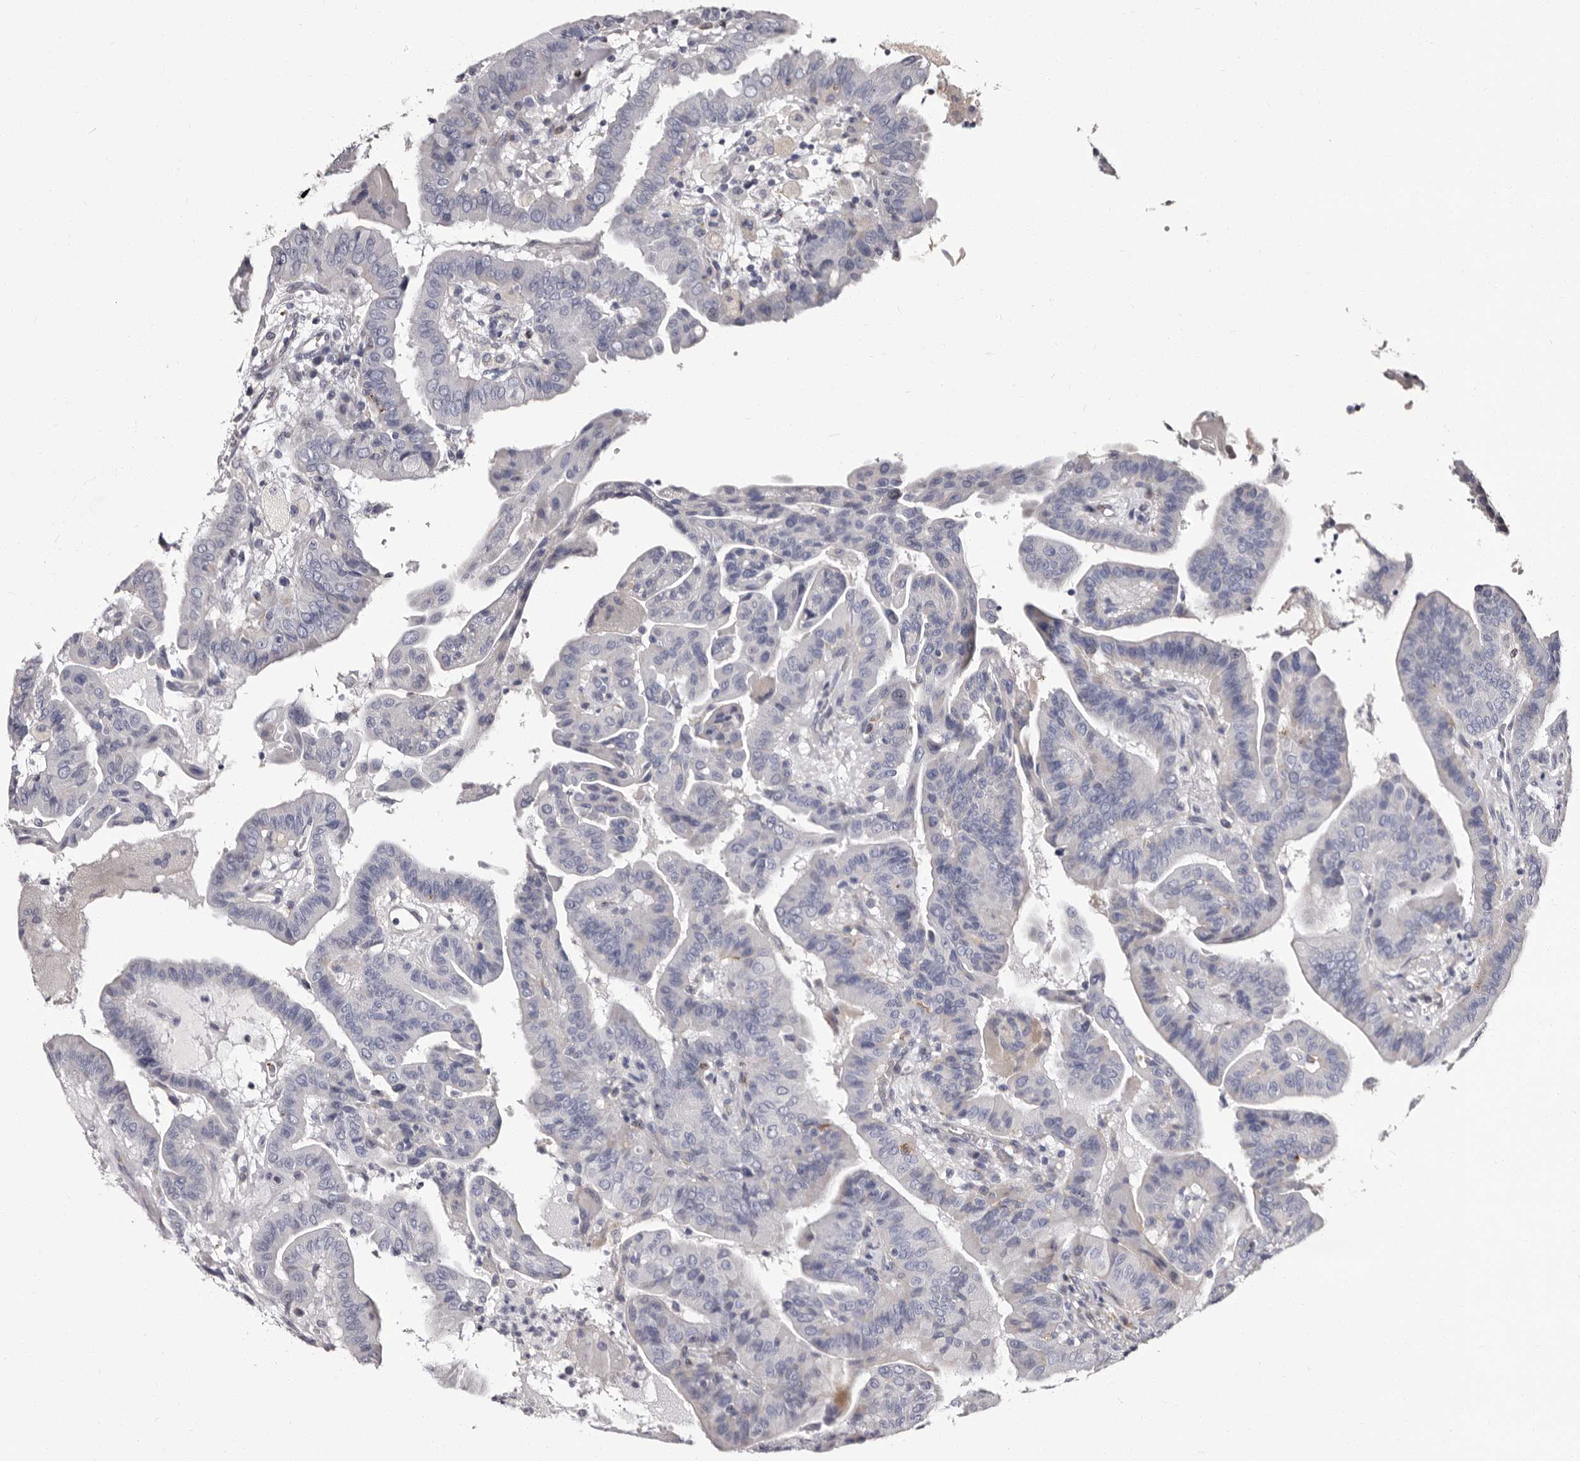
{"staining": {"intensity": "negative", "quantity": "none", "location": "none"}, "tissue": "thyroid cancer", "cell_type": "Tumor cells", "image_type": "cancer", "snomed": [{"axis": "morphology", "description": "Papillary adenocarcinoma, NOS"}, {"axis": "topography", "description": "Thyroid gland"}], "caption": "The histopathology image reveals no staining of tumor cells in thyroid cancer (papillary adenocarcinoma).", "gene": "AUNIP", "patient": {"sex": "male", "age": 33}}